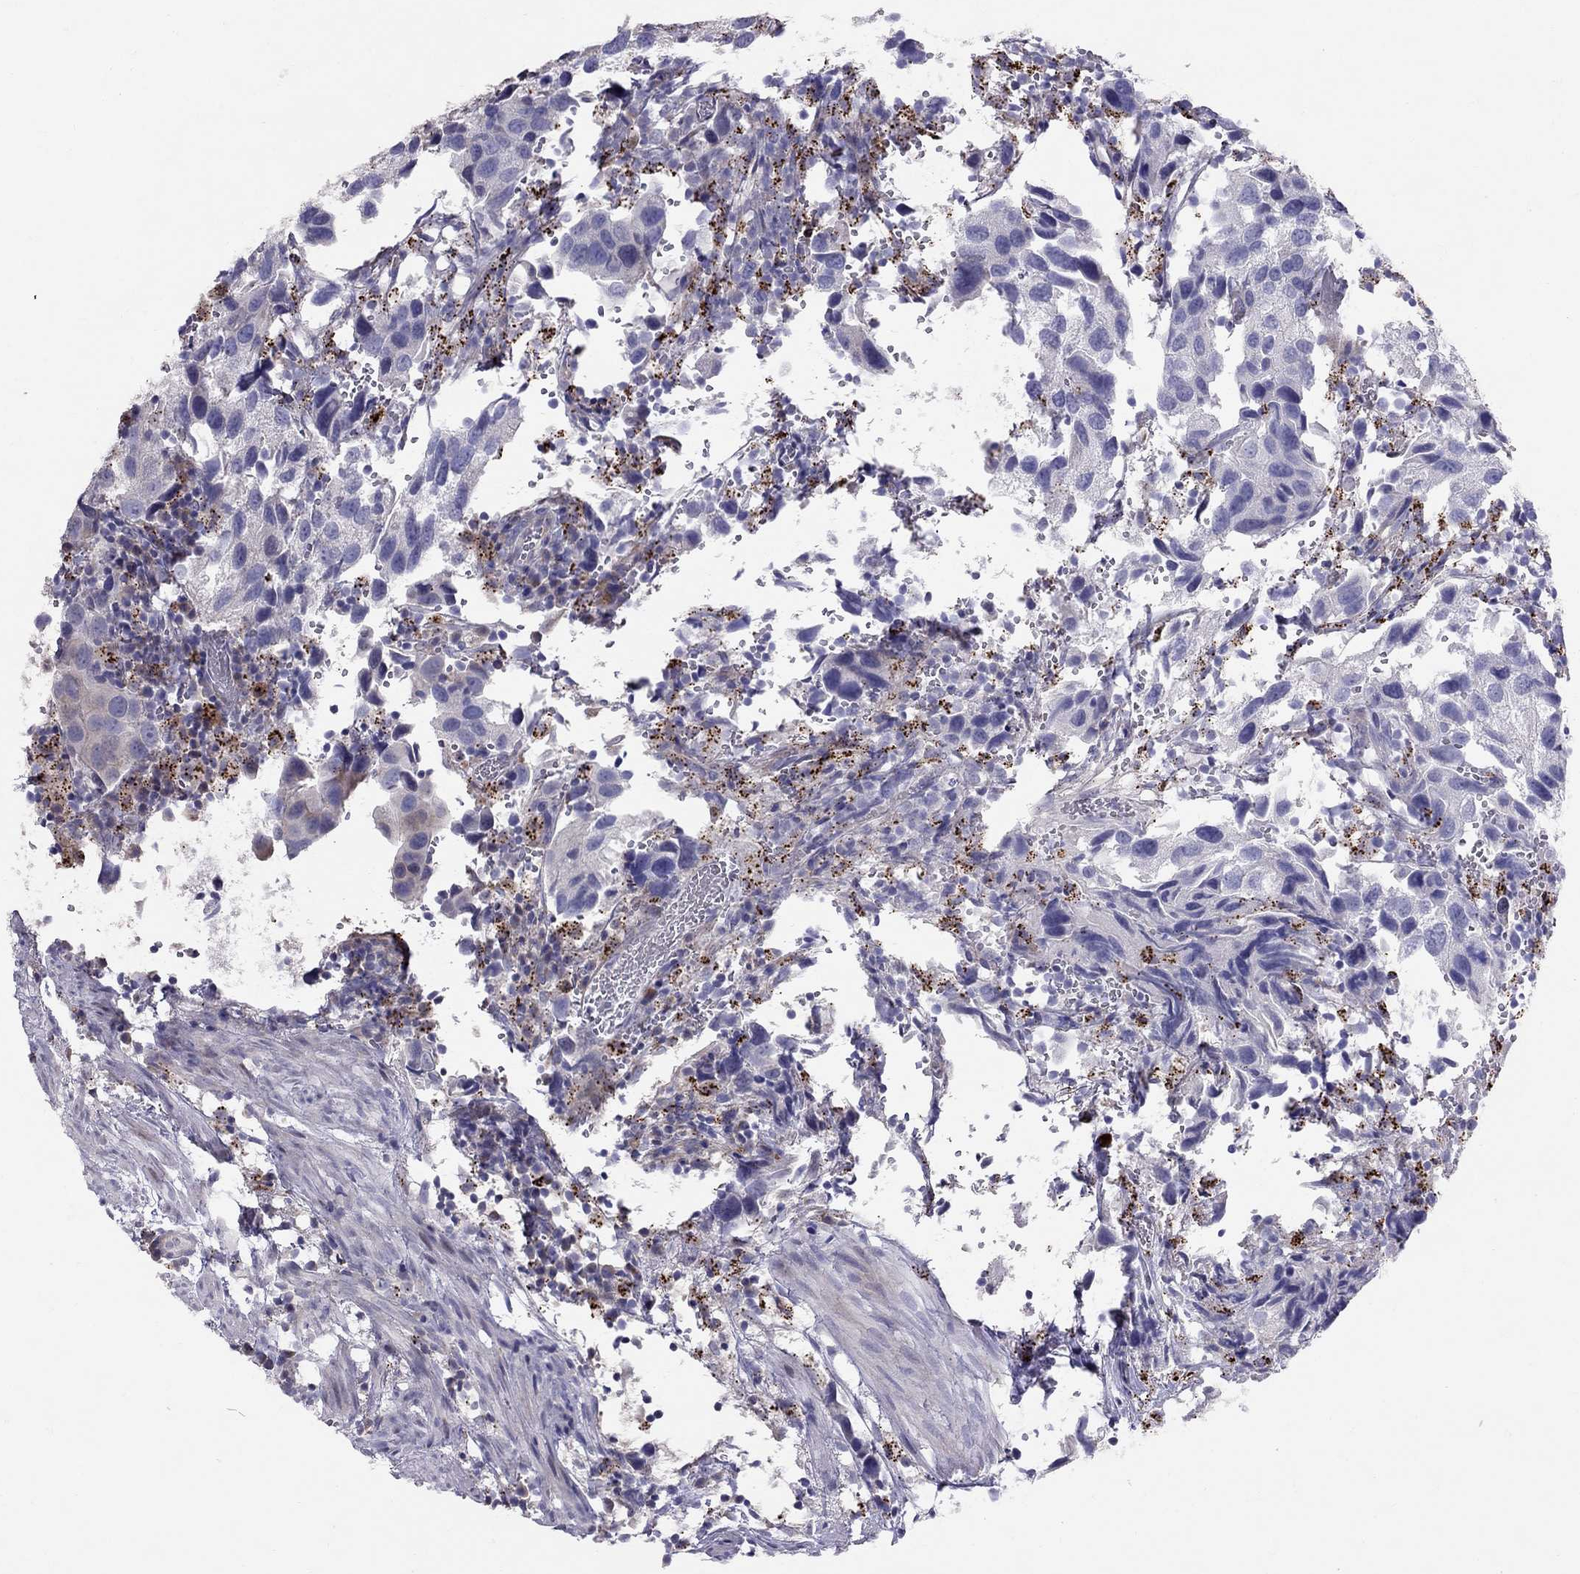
{"staining": {"intensity": "negative", "quantity": "none", "location": "none"}, "tissue": "urothelial cancer", "cell_type": "Tumor cells", "image_type": "cancer", "snomed": [{"axis": "morphology", "description": "Urothelial carcinoma, High grade"}, {"axis": "topography", "description": "Urinary bladder"}], "caption": "Immunohistochemistry histopathology image of neoplastic tissue: human high-grade urothelial carcinoma stained with DAB reveals no significant protein expression in tumor cells. The staining is performed using DAB brown chromogen with nuclei counter-stained in using hematoxylin.", "gene": "MAGEB4", "patient": {"sex": "male", "age": 79}}